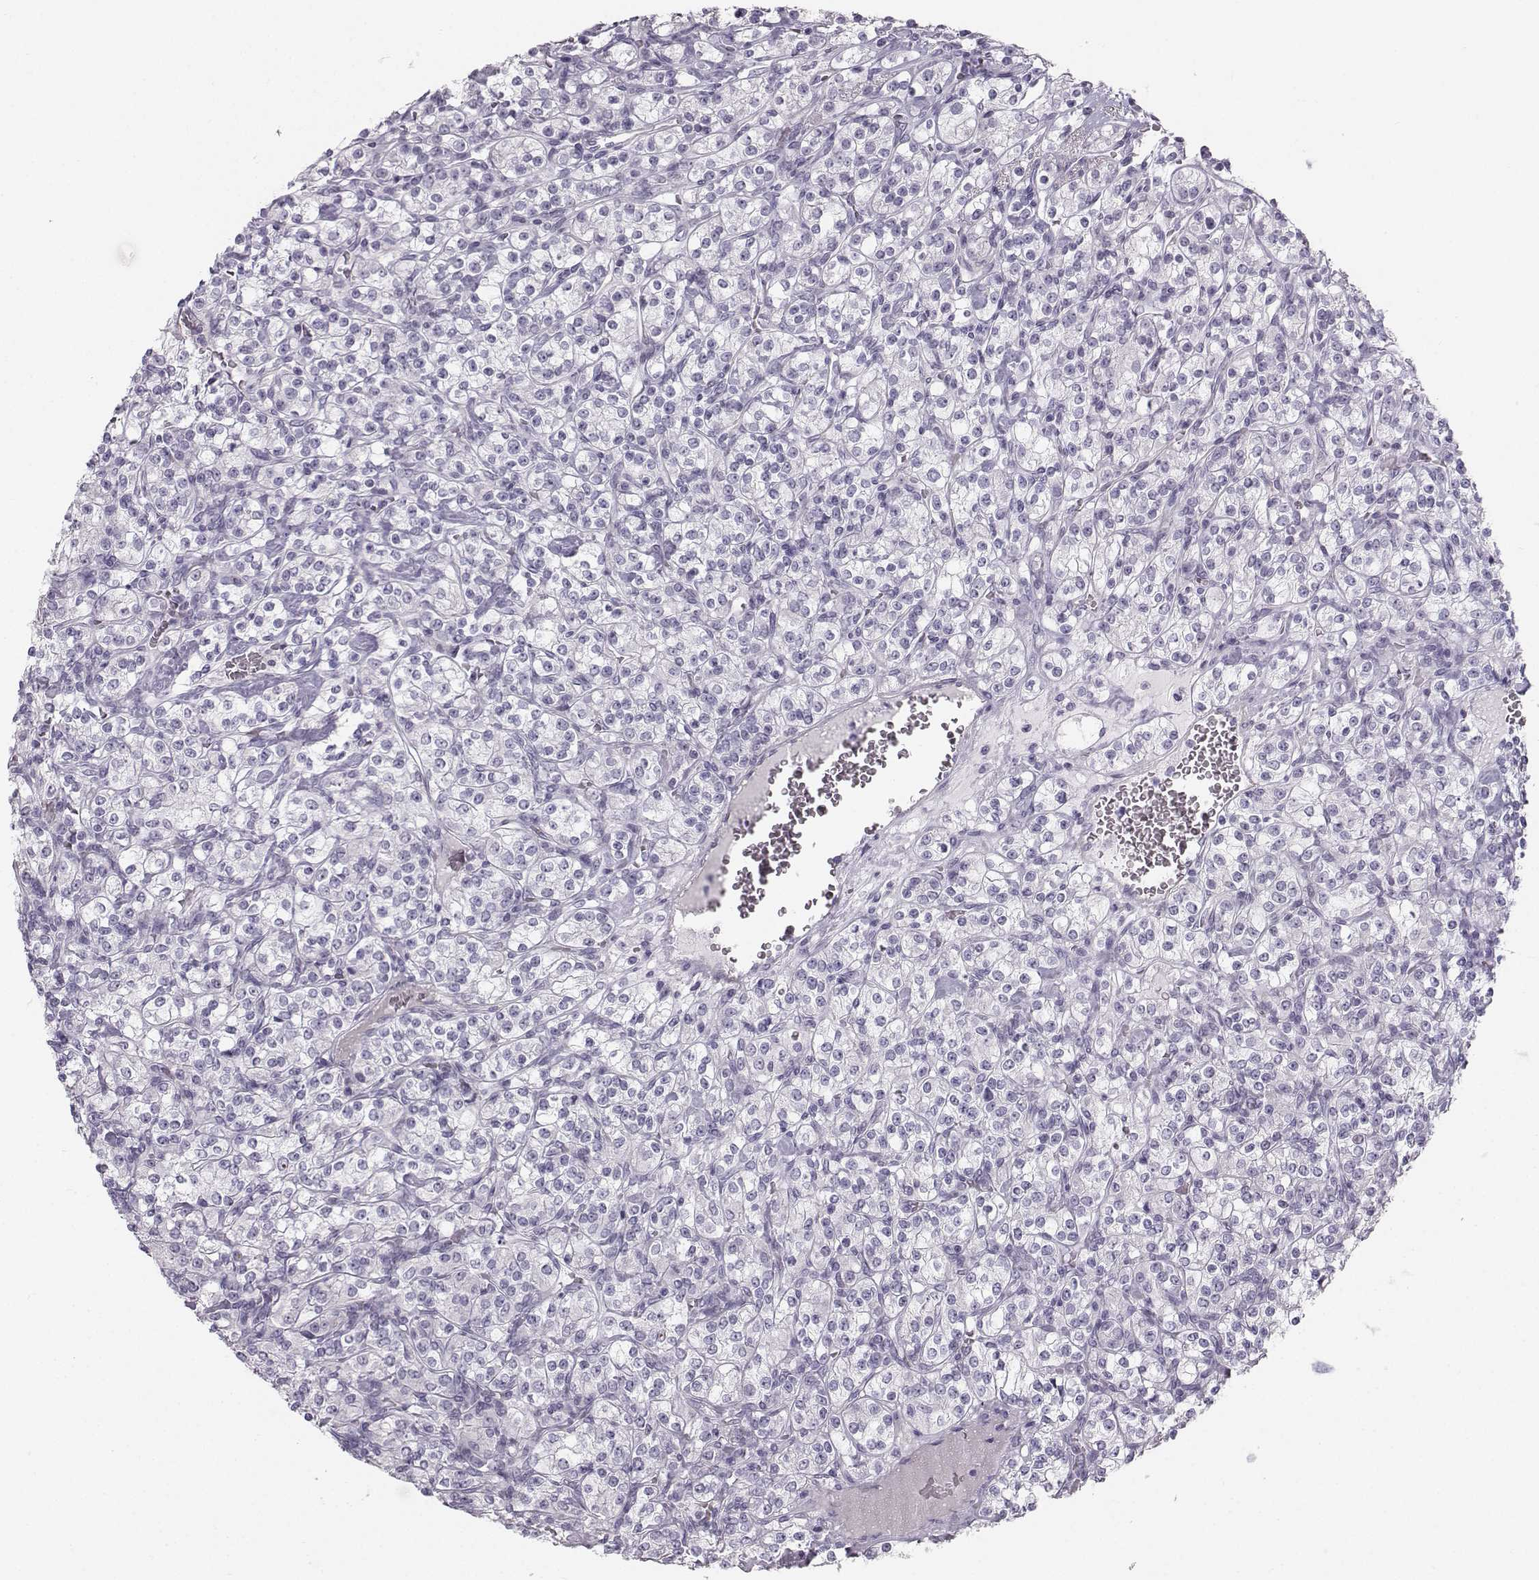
{"staining": {"intensity": "negative", "quantity": "none", "location": "none"}, "tissue": "renal cancer", "cell_type": "Tumor cells", "image_type": "cancer", "snomed": [{"axis": "morphology", "description": "Adenocarcinoma, NOS"}, {"axis": "topography", "description": "Kidney"}], "caption": "Renal cancer was stained to show a protein in brown. There is no significant expression in tumor cells.", "gene": "CASR", "patient": {"sex": "male", "age": 77}}